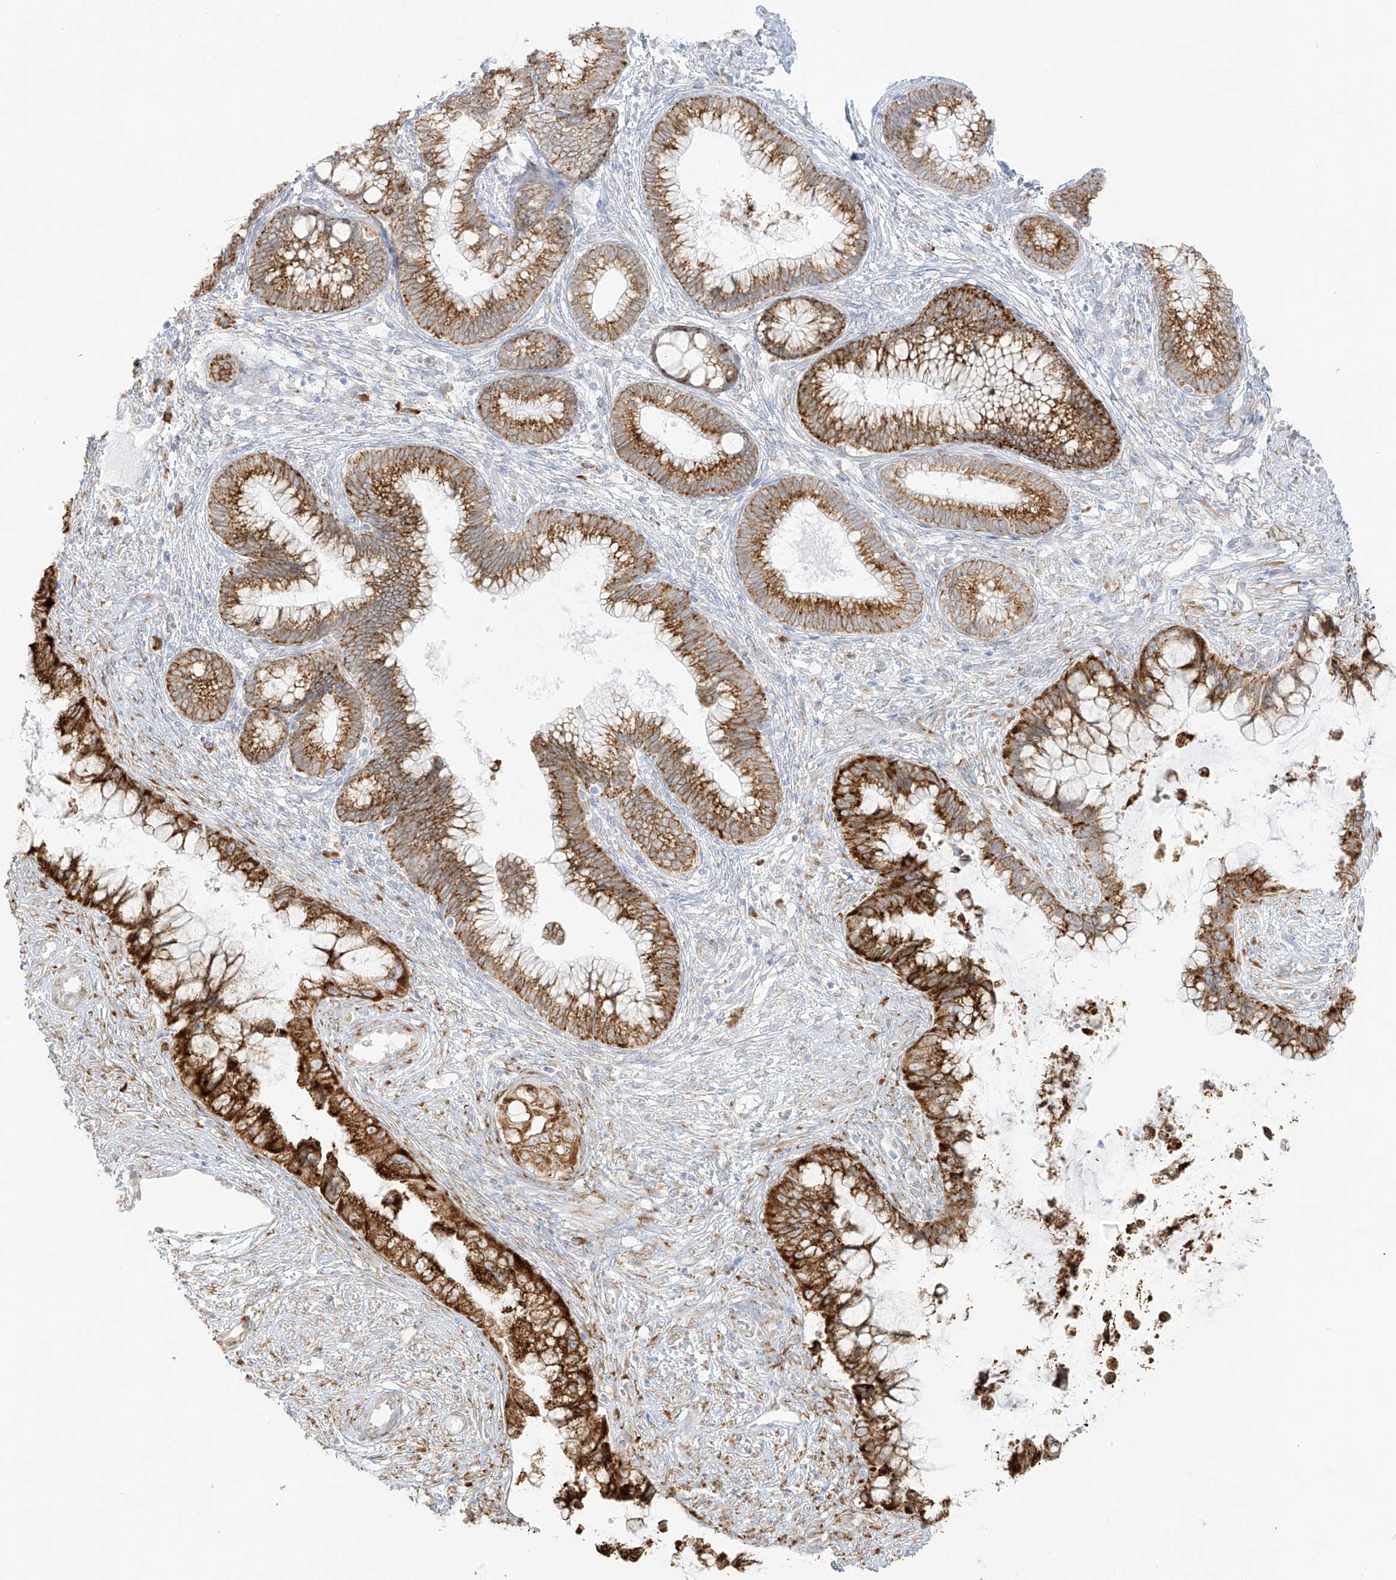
{"staining": {"intensity": "moderate", "quantity": ">75%", "location": "cytoplasmic/membranous"}, "tissue": "cervical cancer", "cell_type": "Tumor cells", "image_type": "cancer", "snomed": [{"axis": "morphology", "description": "Adenocarcinoma, NOS"}, {"axis": "topography", "description": "Cervix"}], "caption": "A medium amount of moderate cytoplasmic/membranous positivity is seen in approximately >75% of tumor cells in adenocarcinoma (cervical) tissue. The protein is stained brown, and the nuclei are stained in blue (DAB (3,3'-diaminobenzidine) IHC with brightfield microscopy, high magnification).", "gene": "LRRC59", "patient": {"sex": "female", "age": 44}}